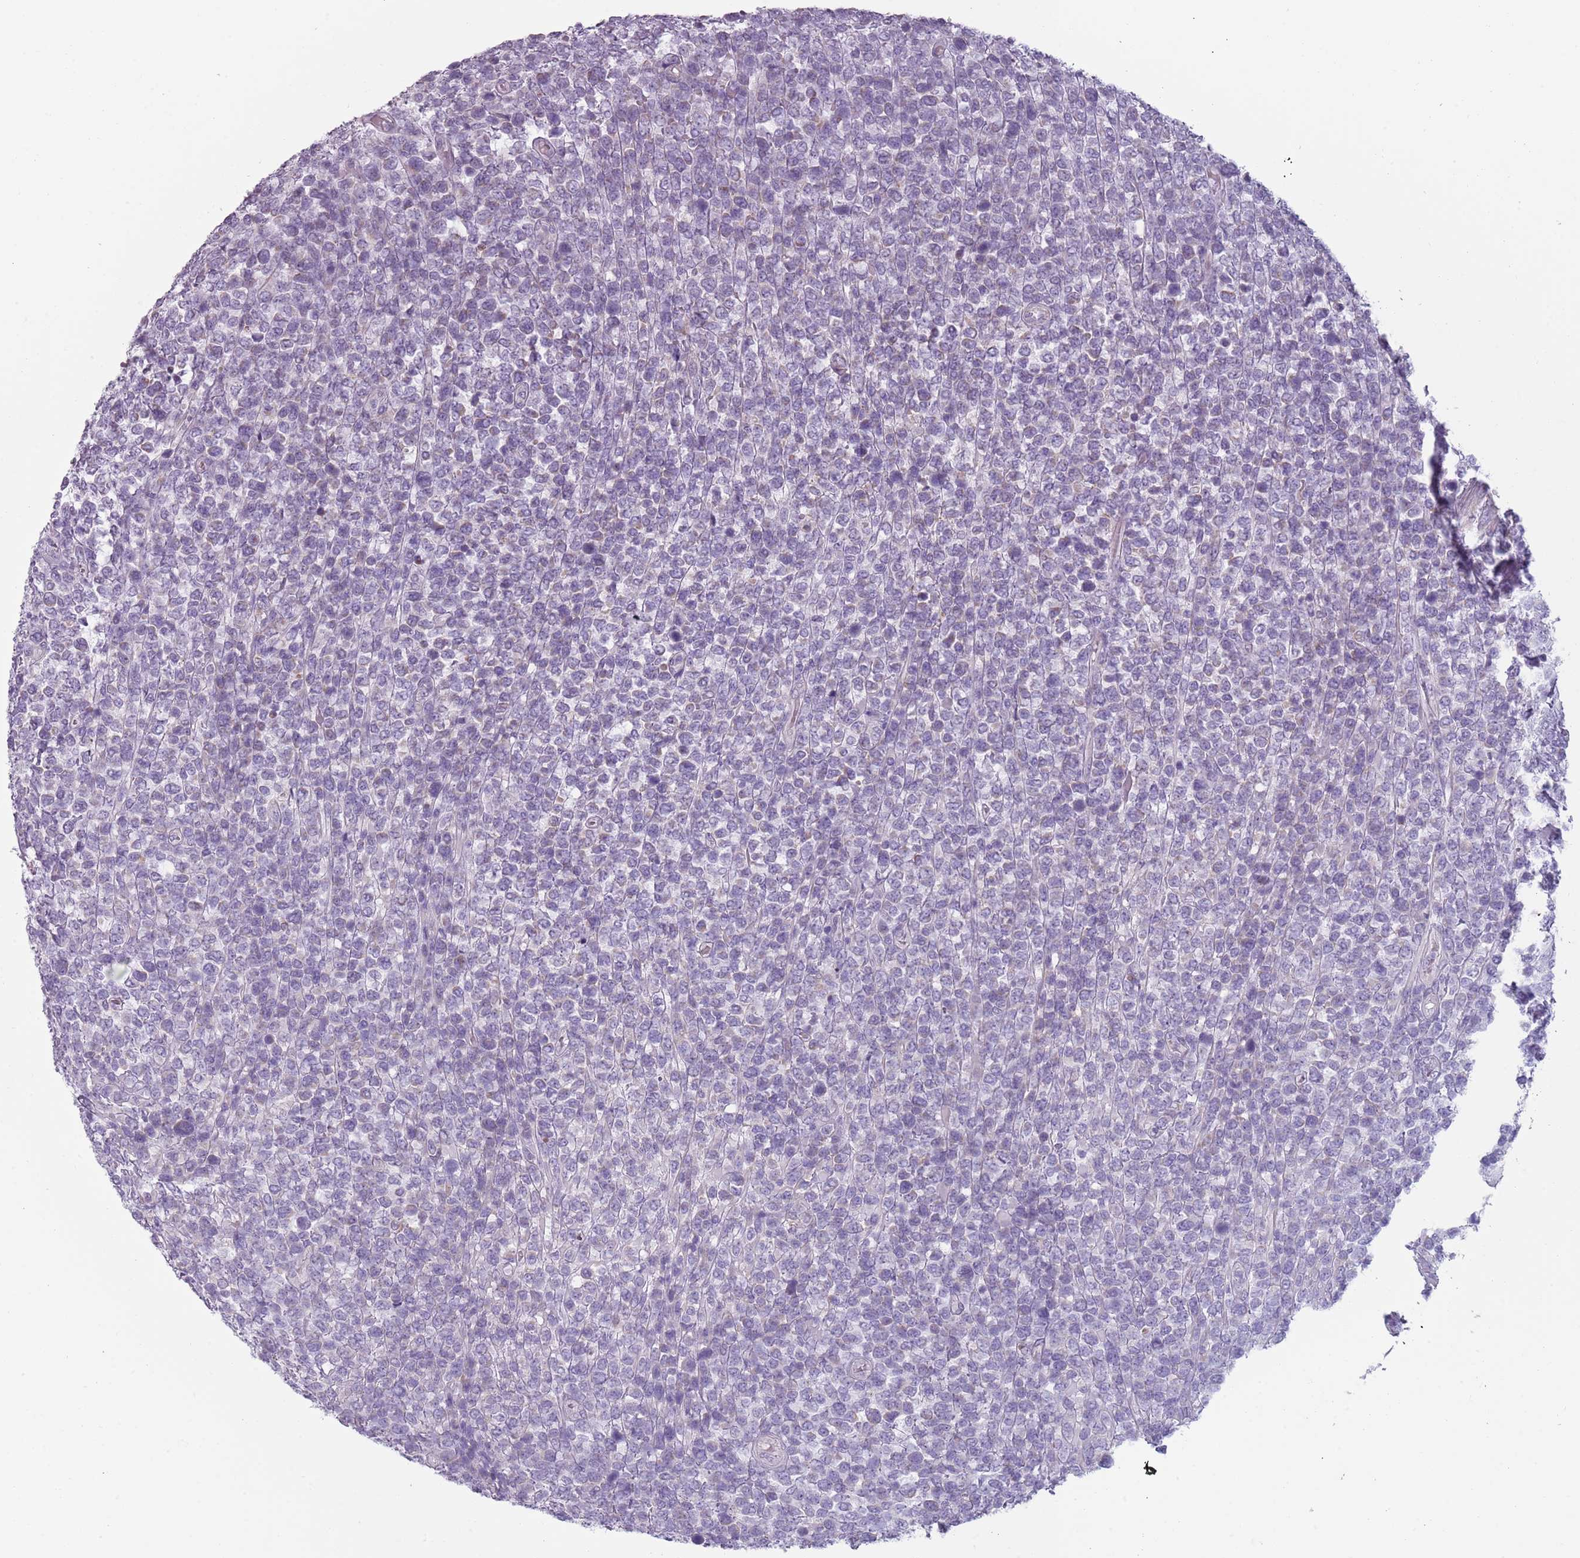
{"staining": {"intensity": "negative", "quantity": "none", "location": "none"}, "tissue": "lymphoma", "cell_type": "Tumor cells", "image_type": "cancer", "snomed": [{"axis": "morphology", "description": "Malignant lymphoma, non-Hodgkin's type, High grade"}, {"axis": "topography", "description": "Soft tissue"}], "caption": "An IHC photomicrograph of malignant lymphoma, non-Hodgkin's type (high-grade) is shown. There is no staining in tumor cells of malignant lymphoma, non-Hodgkin's type (high-grade). (Stains: DAB (3,3'-diaminobenzidine) immunohistochemistry with hematoxylin counter stain, Microscopy: brightfield microscopy at high magnification).", "gene": "MEGF8", "patient": {"sex": "female", "age": 56}}